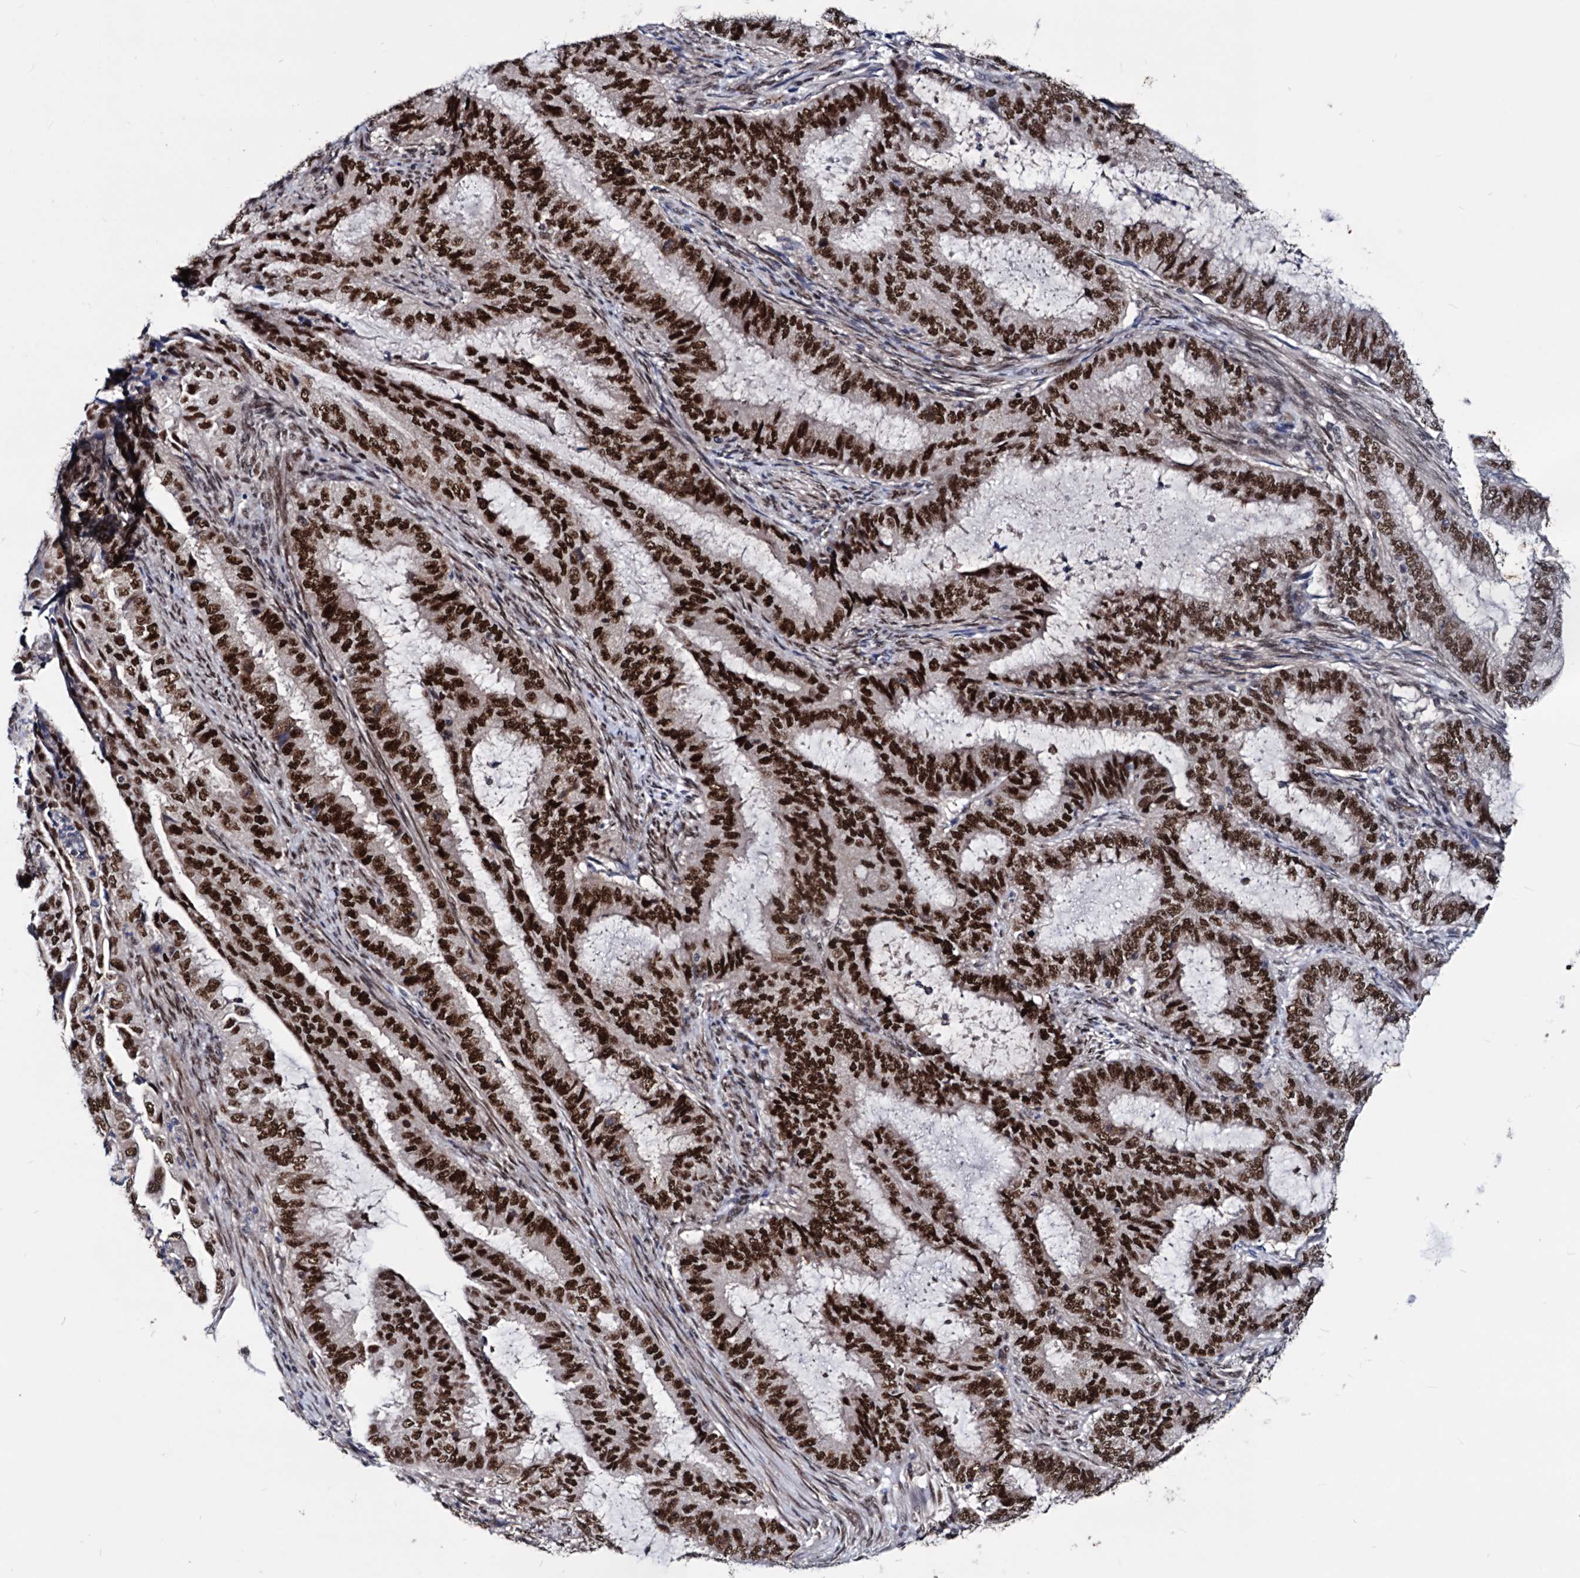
{"staining": {"intensity": "strong", "quantity": ">75%", "location": "nuclear"}, "tissue": "endometrial cancer", "cell_type": "Tumor cells", "image_type": "cancer", "snomed": [{"axis": "morphology", "description": "Adenocarcinoma, NOS"}, {"axis": "topography", "description": "Endometrium"}], "caption": "The immunohistochemical stain highlights strong nuclear positivity in tumor cells of endometrial cancer tissue.", "gene": "GALNT11", "patient": {"sex": "female", "age": 51}}